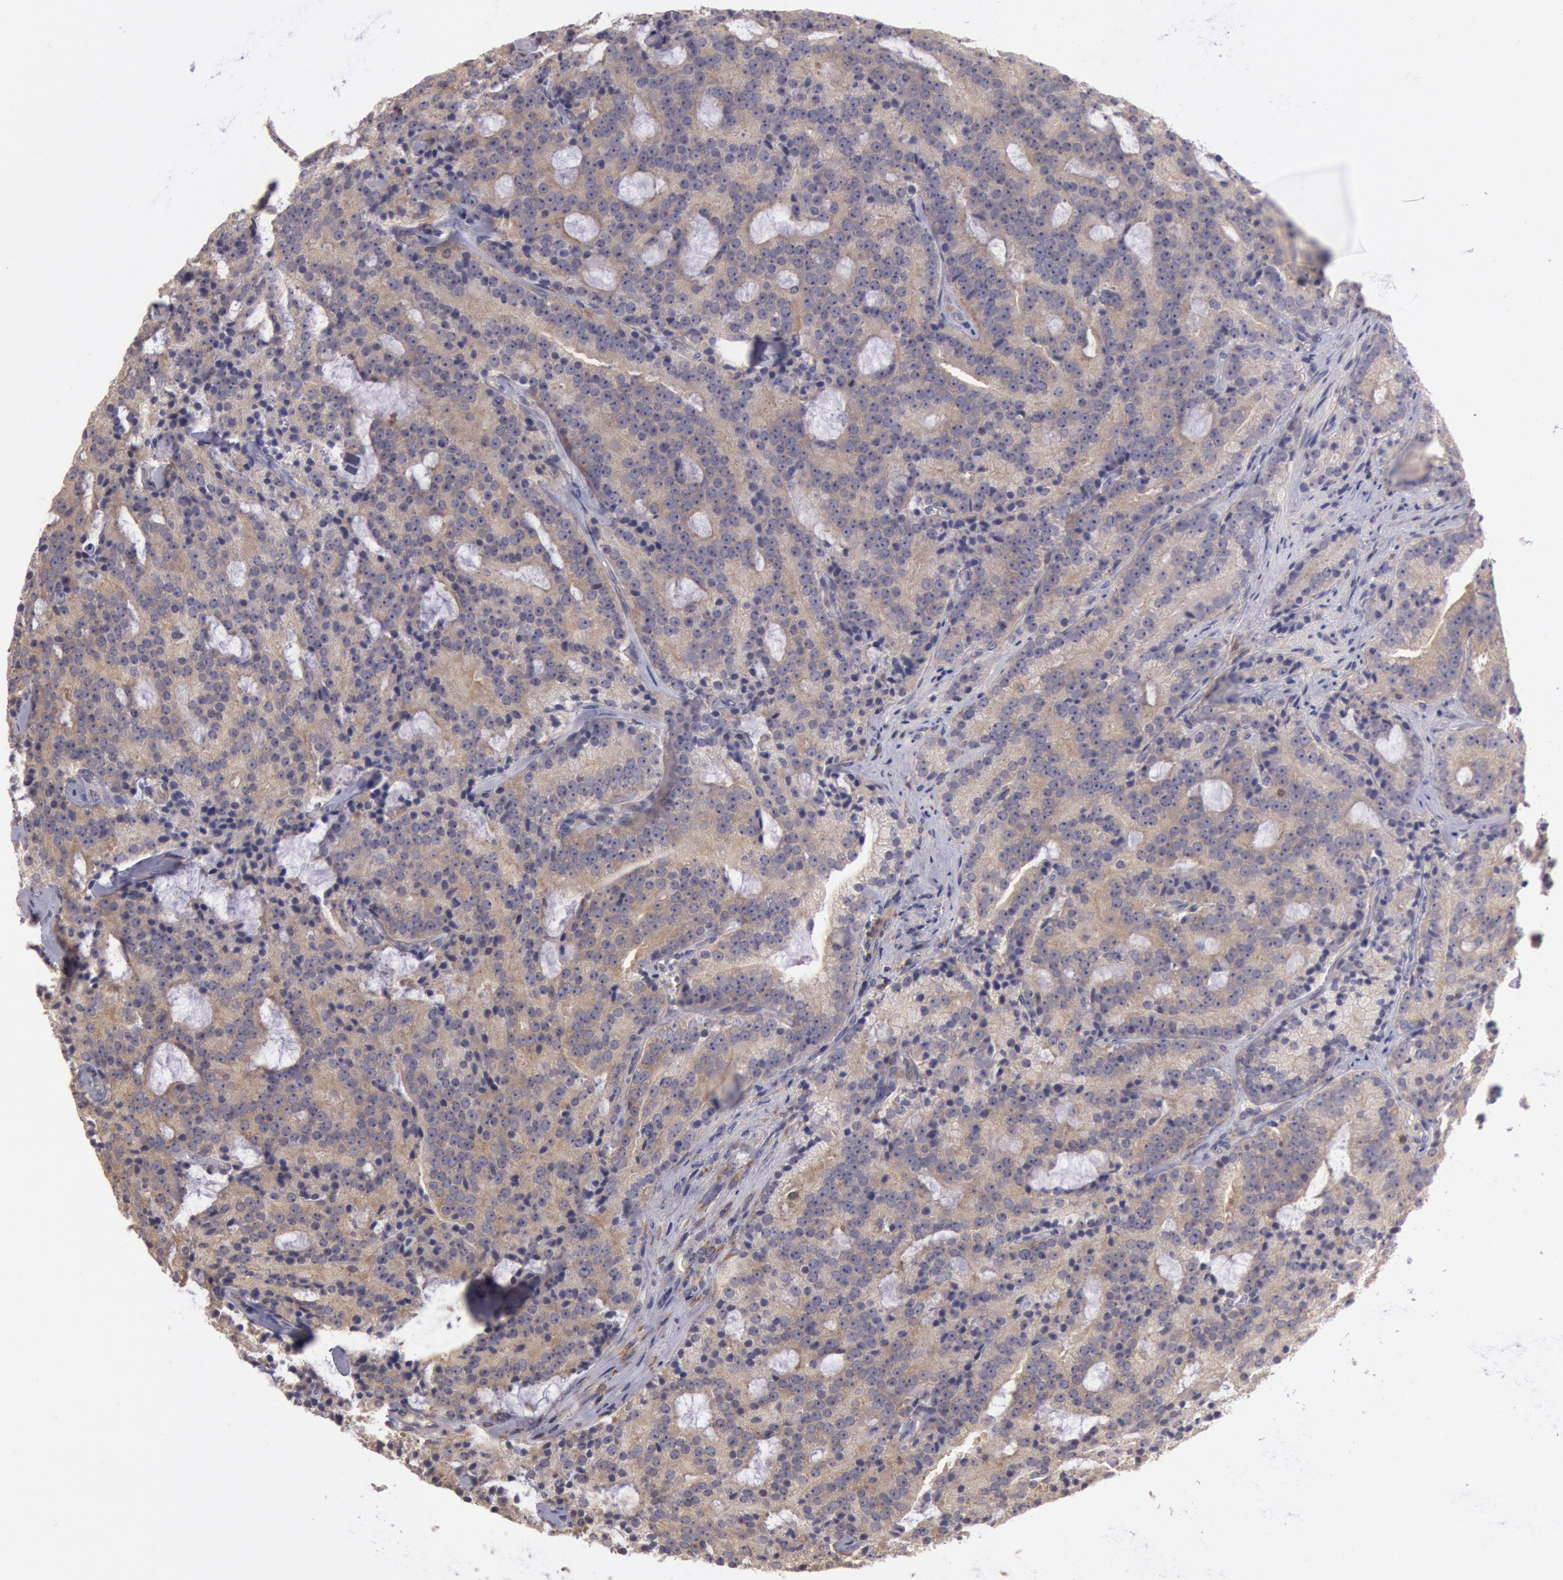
{"staining": {"intensity": "moderate", "quantity": ">75%", "location": "cytoplasmic/membranous"}, "tissue": "prostate cancer", "cell_type": "Tumor cells", "image_type": "cancer", "snomed": [{"axis": "morphology", "description": "Adenocarcinoma, Medium grade"}, {"axis": "topography", "description": "Prostate"}], "caption": "IHC image of neoplastic tissue: prostate cancer stained using immunohistochemistry shows medium levels of moderate protein expression localized specifically in the cytoplasmic/membranous of tumor cells, appearing as a cytoplasmic/membranous brown color.", "gene": "NMT2", "patient": {"sex": "male", "age": 65}}